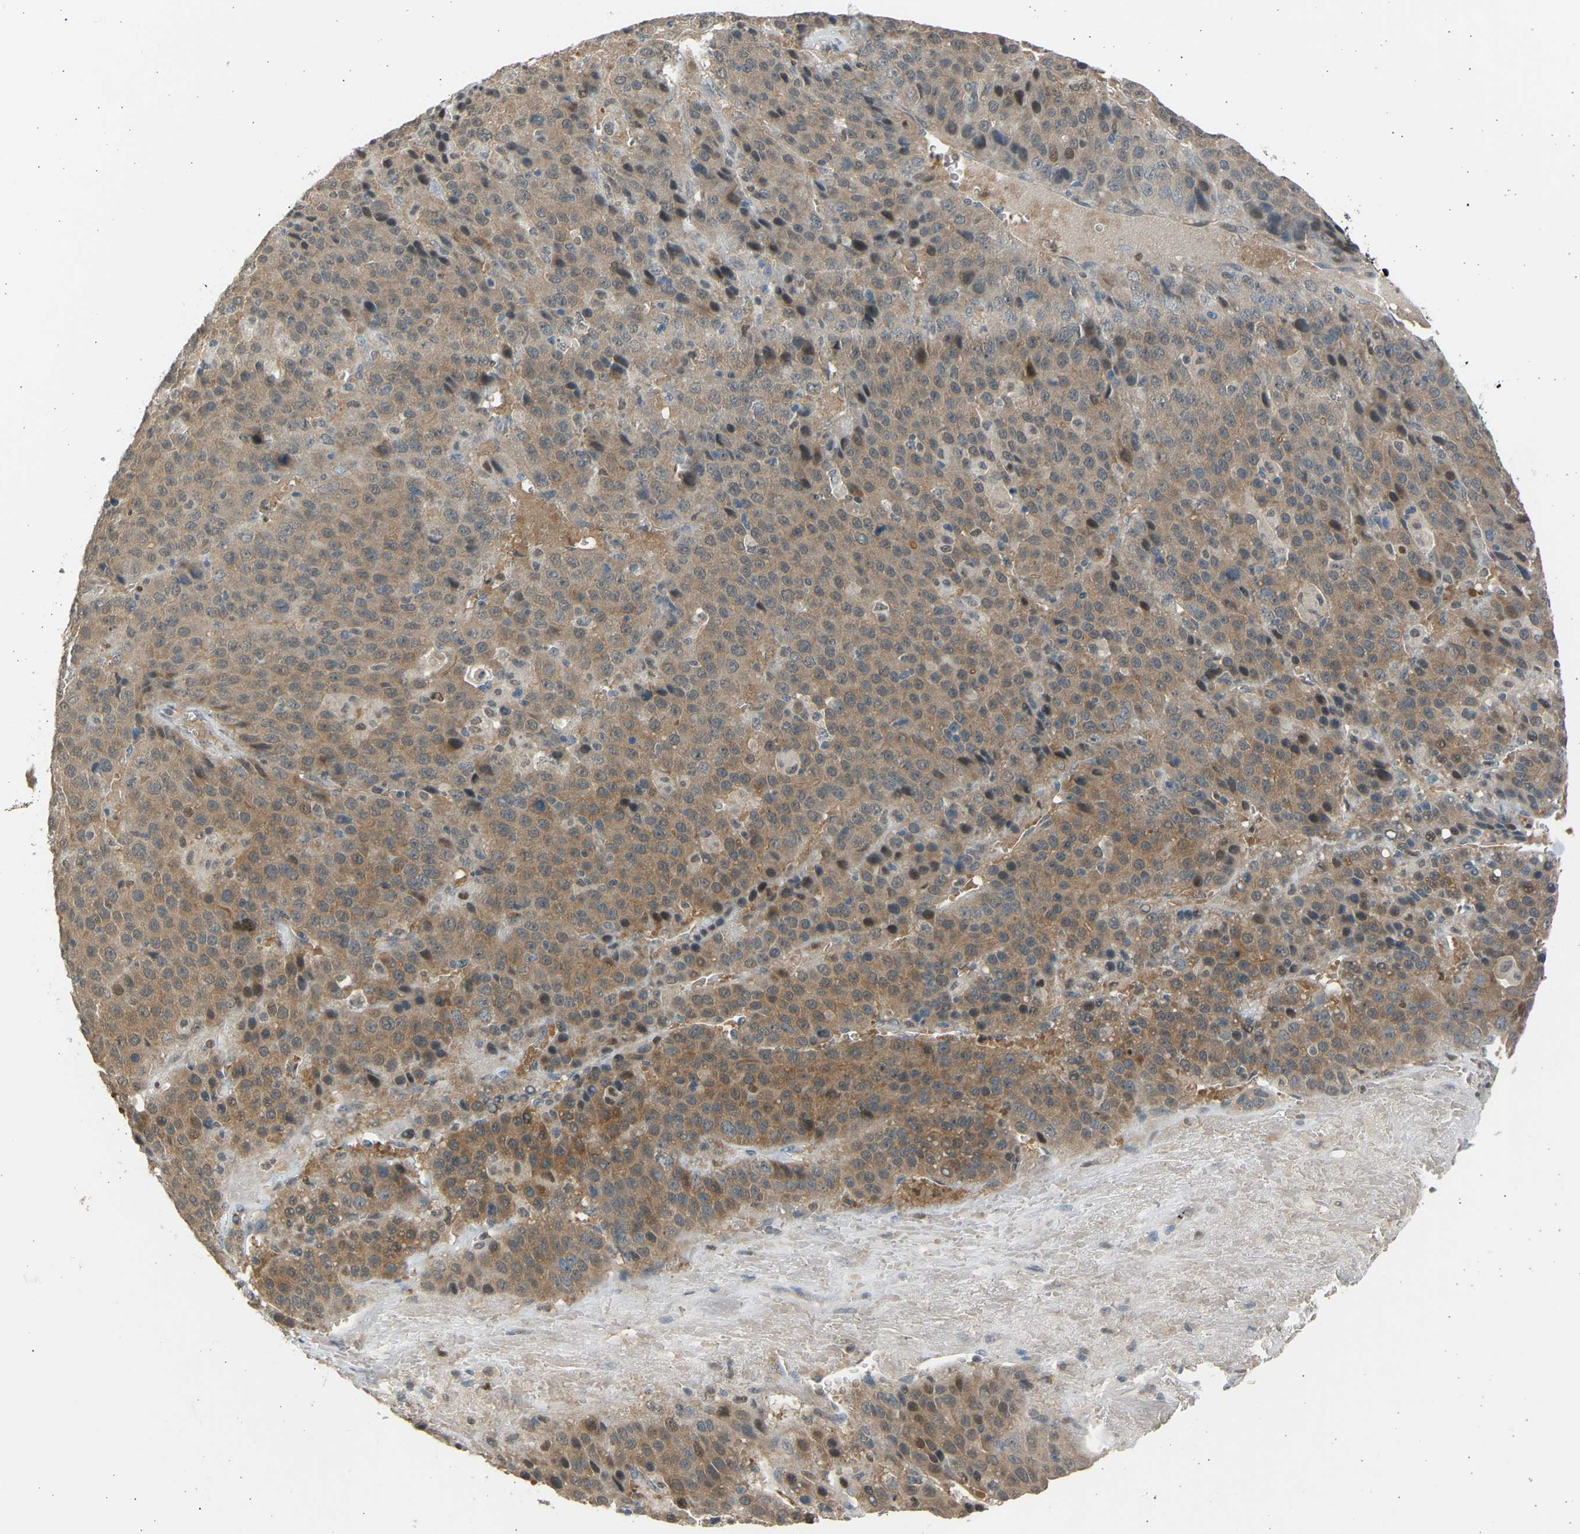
{"staining": {"intensity": "moderate", "quantity": ">75%", "location": "cytoplasmic/membranous,nuclear"}, "tissue": "liver cancer", "cell_type": "Tumor cells", "image_type": "cancer", "snomed": [{"axis": "morphology", "description": "Carcinoma, Hepatocellular, NOS"}, {"axis": "topography", "description": "Liver"}], "caption": "Approximately >75% of tumor cells in liver cancer (hepatocellular carcinoma) reveal moderate cytoplasmic/membranous and nuclear protein expression as visualized by brown immunohistochemical staining.", "gene": "BIRC2", "patient": {"sex": "female", "age": 53}}